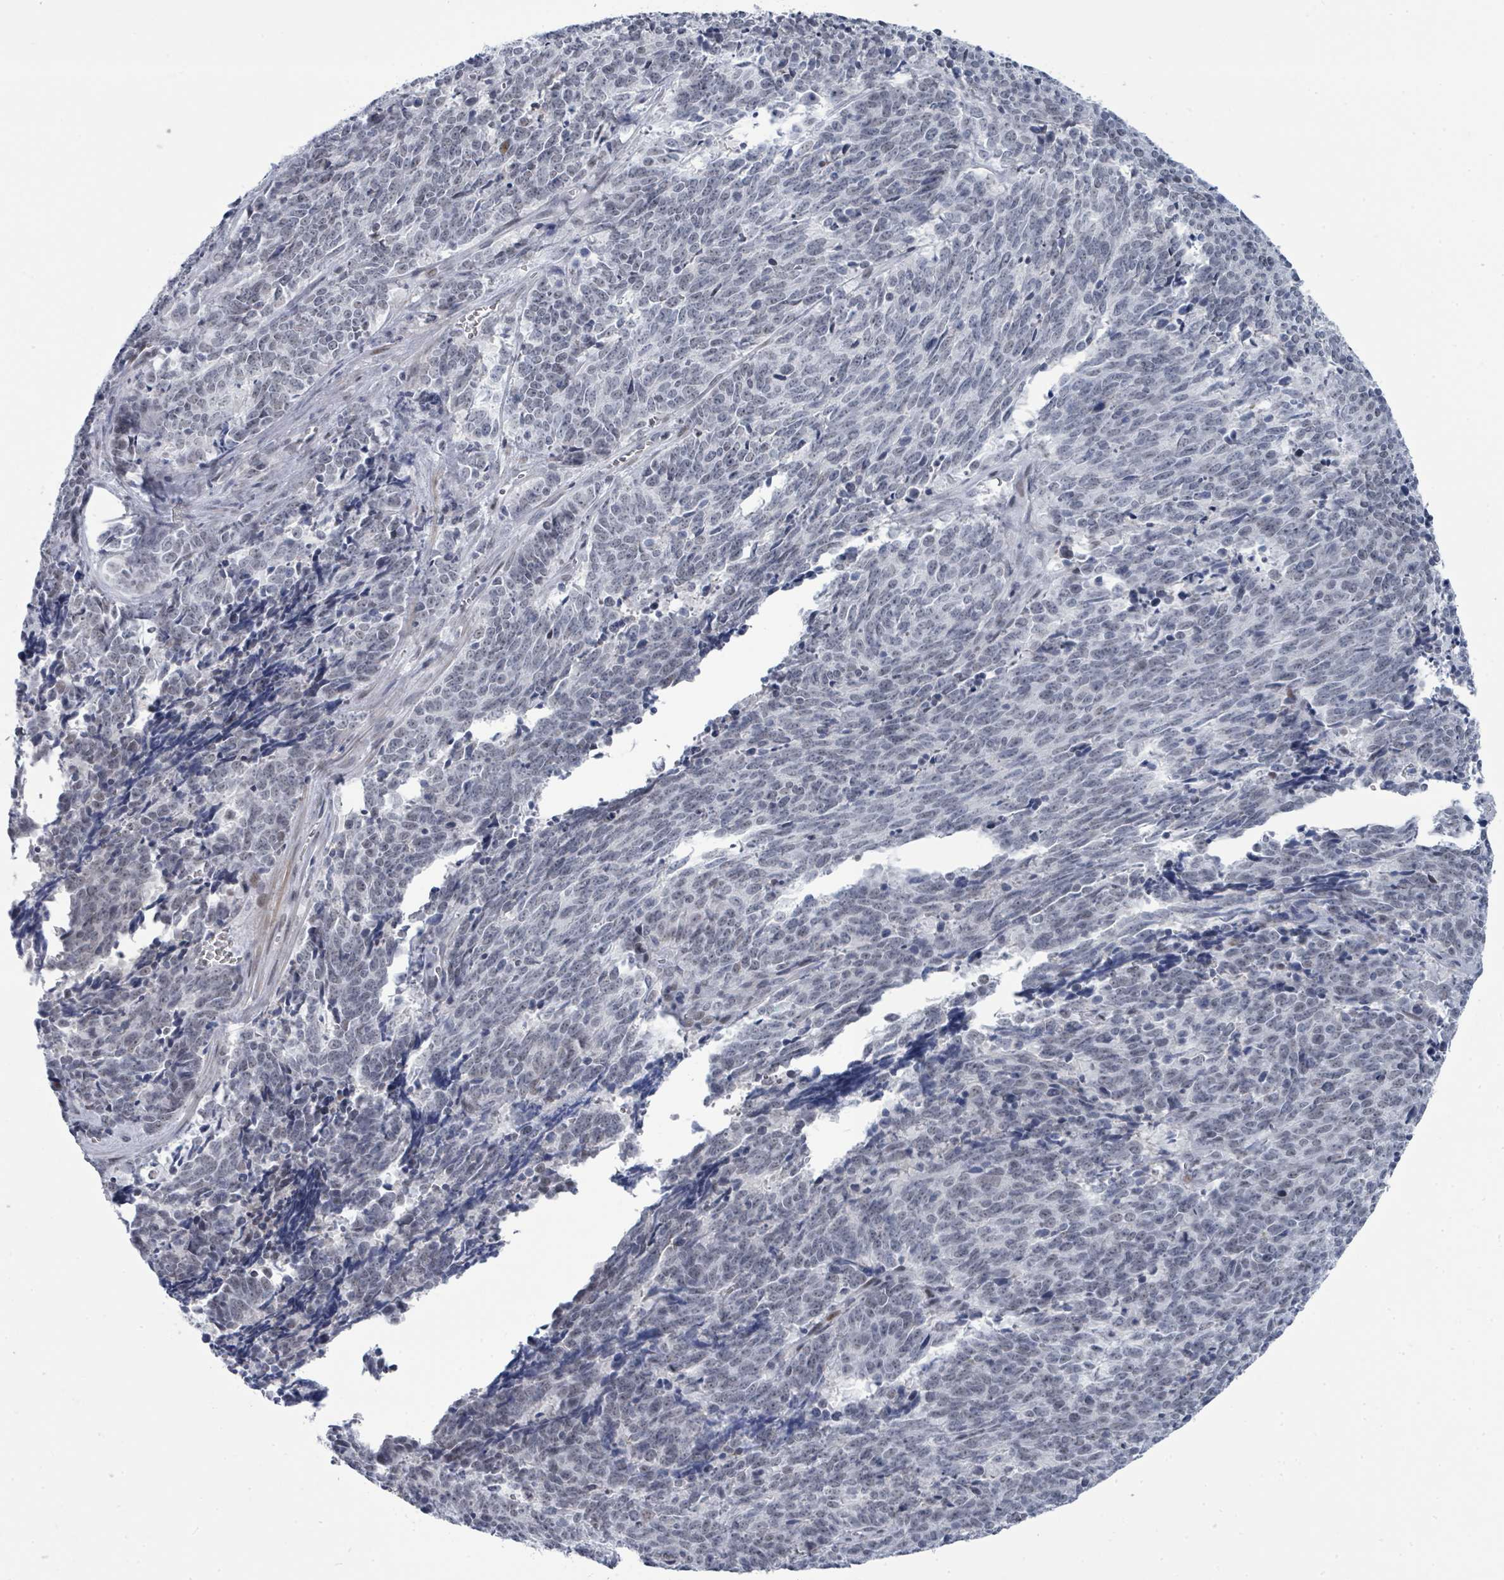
{"staining": {"intensity": "weak", "quantity": "<25%", "location": "nuclear"}, "tissue": "cervical cancer", "cell_type": "Tumor cells", "image_type": "cancer", "snomed": [{"axis": "morphology", "description": "Squamous cell carcinoma, NOS"}, {"axis": "topography", "description": "Cervix"}], "caption": "This is an IHC histopathology image of human cervical squamous cell carcinoma. There is no positivity in tumor cells.", "gene": "CT45A5", "patient": {"sex": "female", "age": 29}}